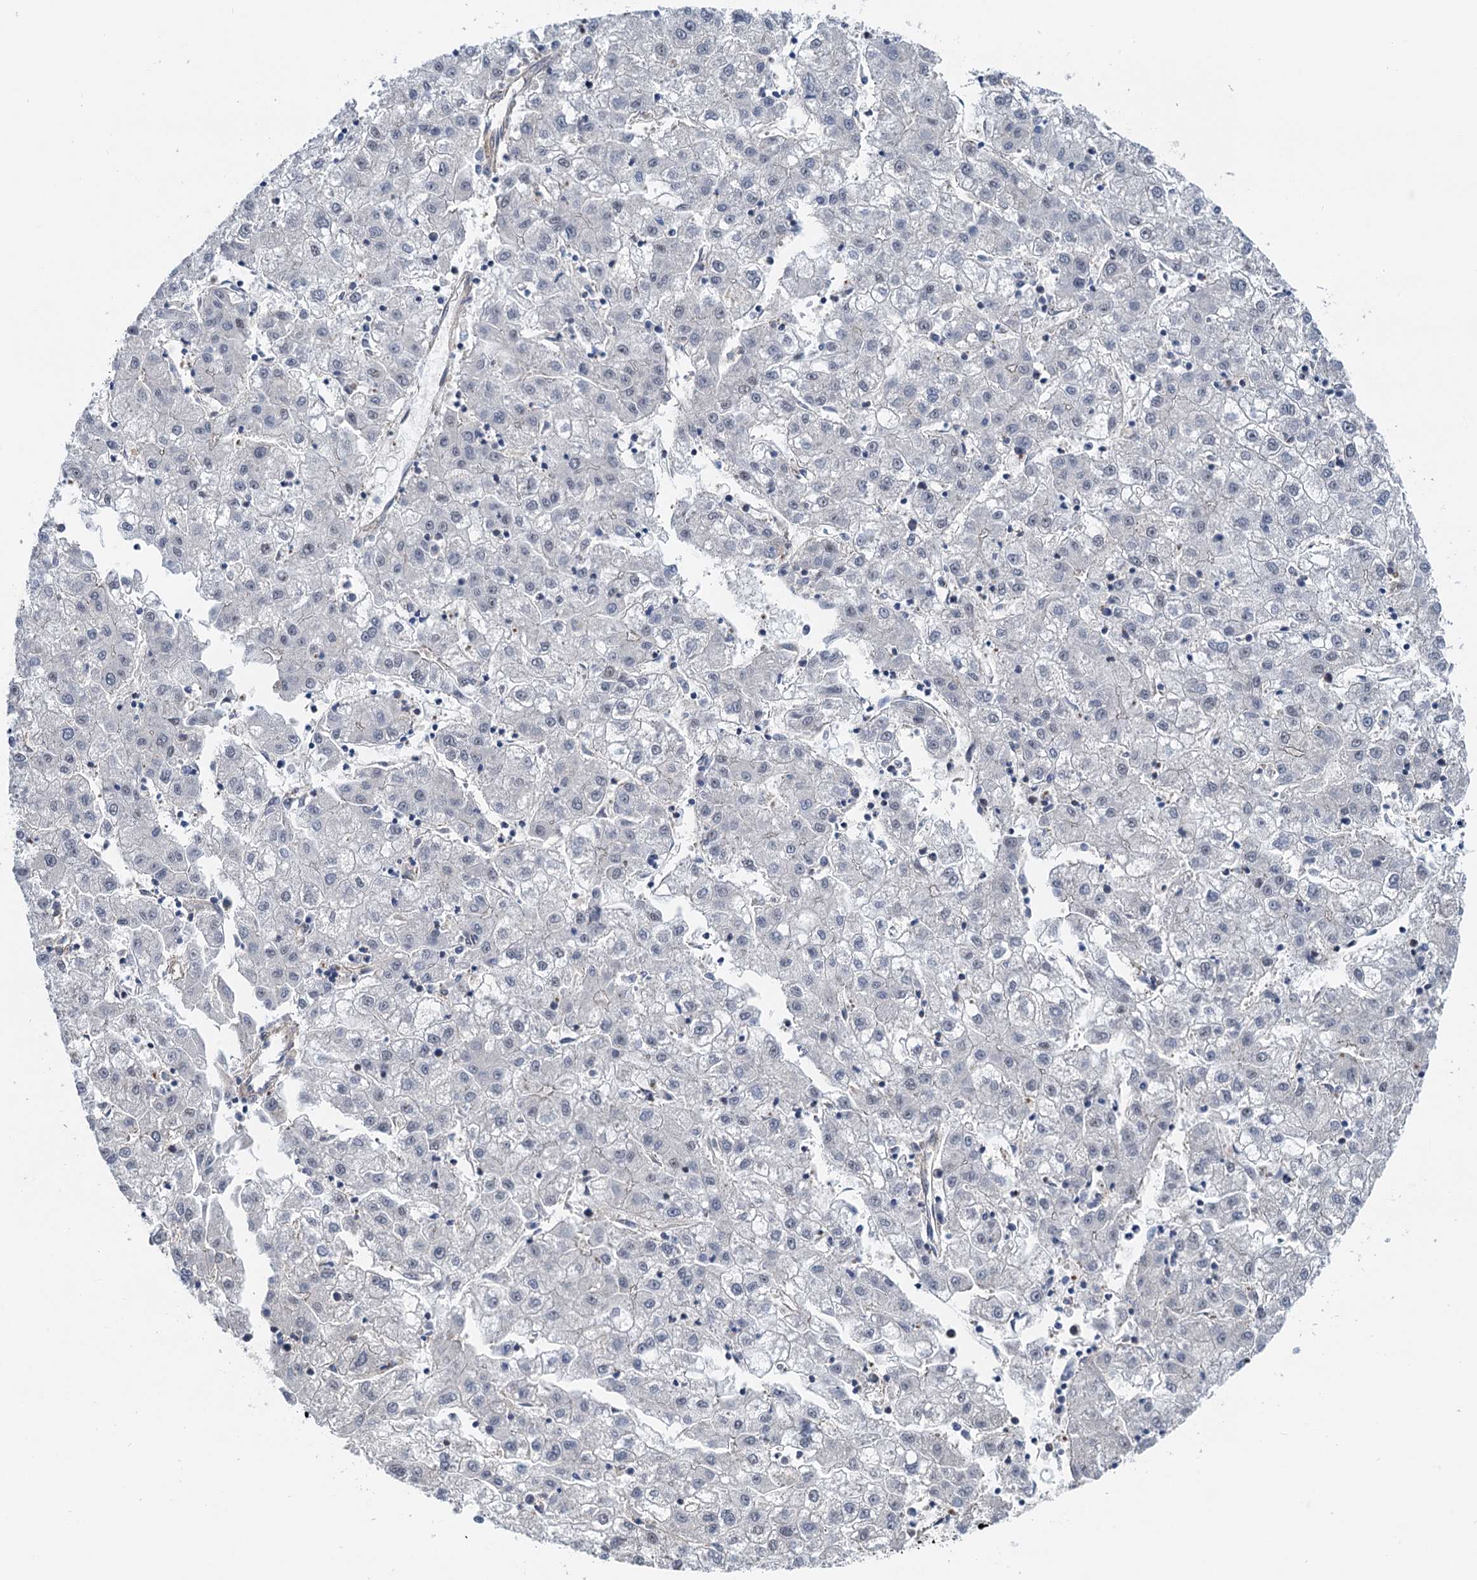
{"staining": {"intensity": "negative", "quantity": "none", "location": "none"}, "tissue": "liver cancer", "cell_type": "Tumor cells", "image_type": "cancer", "snomed": [{"axis": "morphology", "description": "Carcinoma, Hepatocellular, NOS"}, {"axis": "topography", "description": "Liver"}], "caption": "Immunohistochemistry (IHC) histopathology image of liver hepatocellular carcinoma stained for a protein (brown), which reveals no staining in tumor cells.", "gene": "CFDP1", "patient": {"sex": "male", "age": 72}}